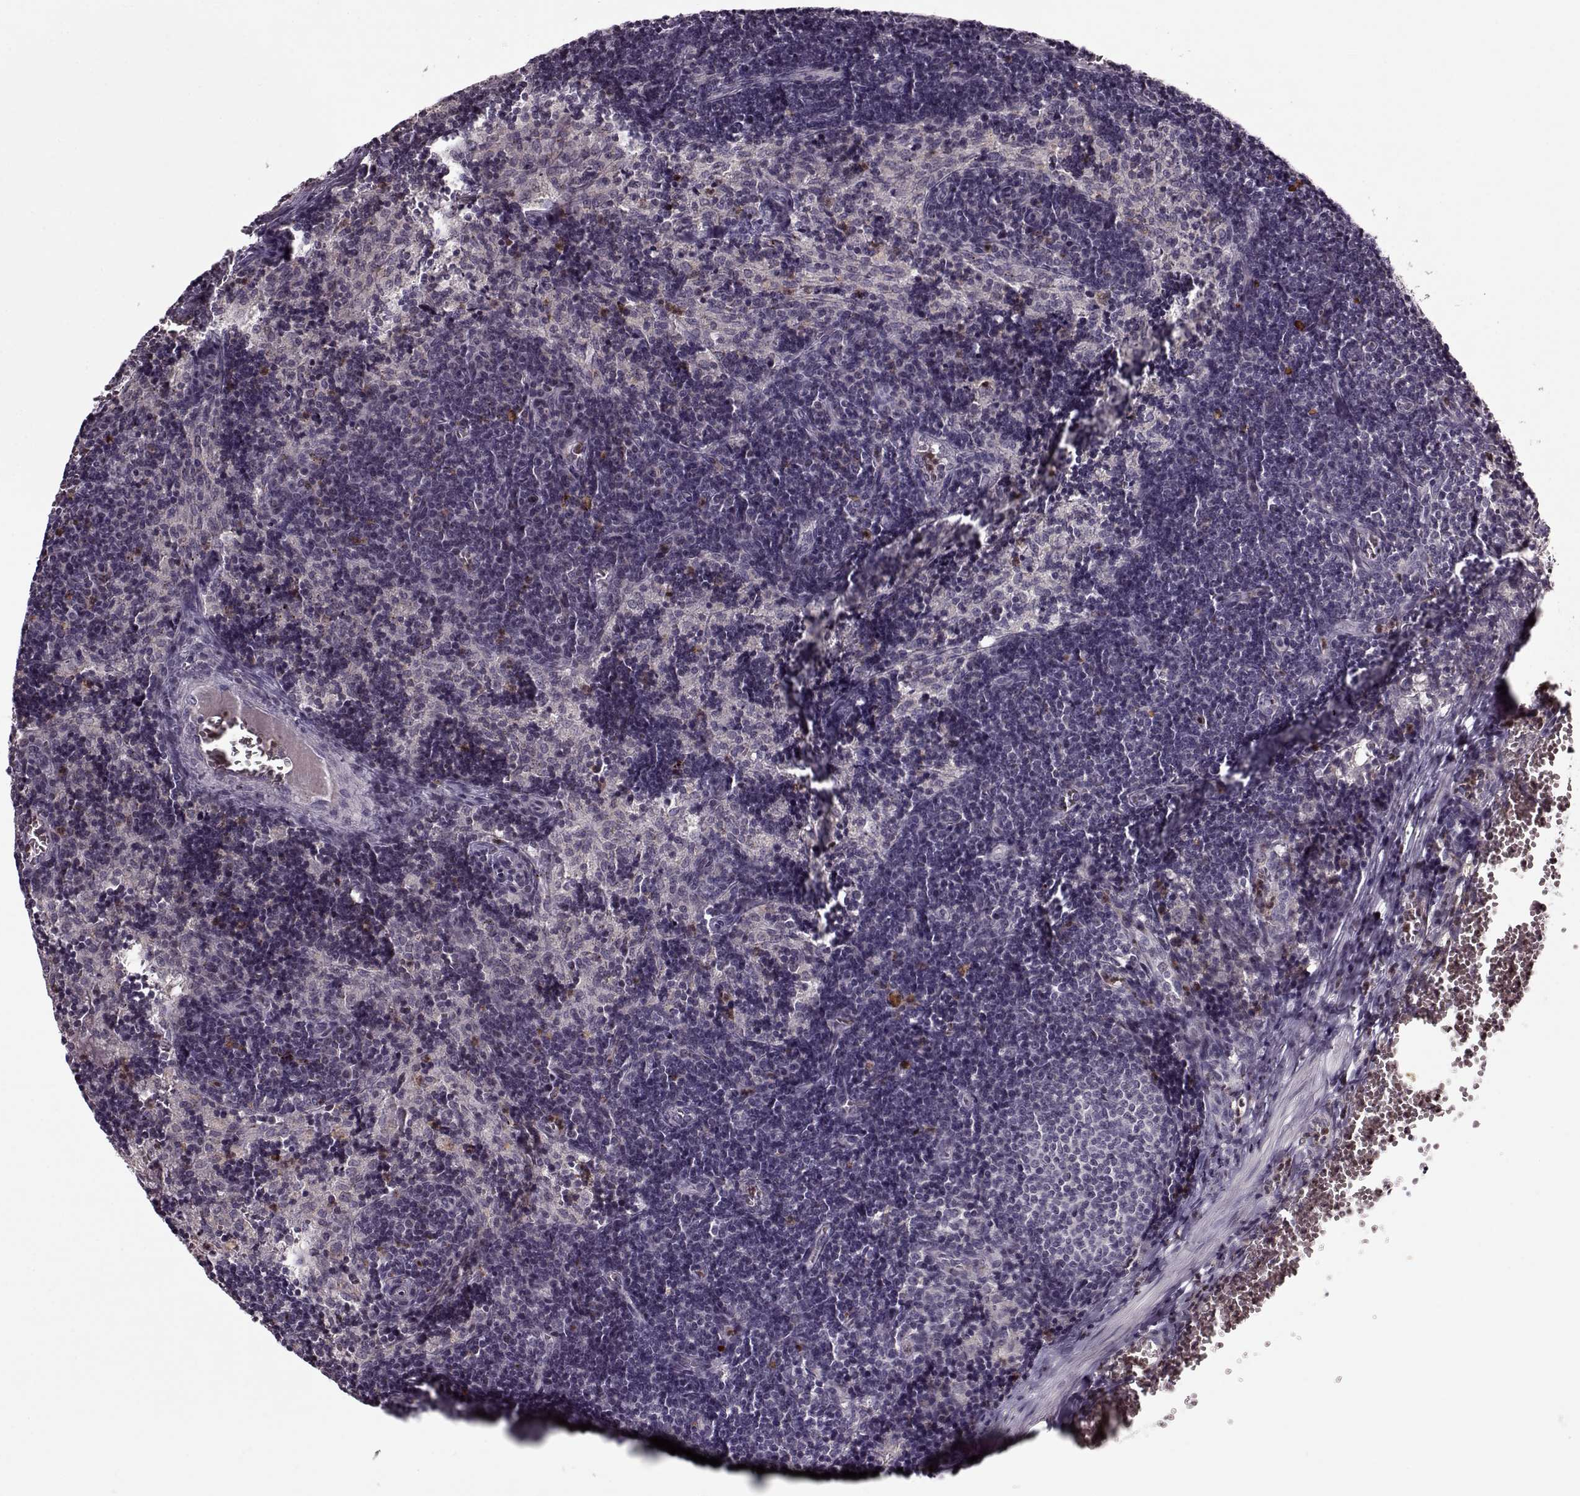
{"staining": {"intensity": "negative", "quantity": "none", "location": "none"}, "tissue": "lymph node", "cell_type": "Germinal center cells", "image_type": "normal", "snomed": [{"axis": "morphology", "description": "Normal tissue, NOS"}, {"axis": "topography", "description": "Lymph node"}], "caption": "Lymph node stained for a protein using immunohistochemistry (IHC) displays no expression germinal center cells.", "gene": "ACOT11", "patient": {"sex": "female", "age": 50}}